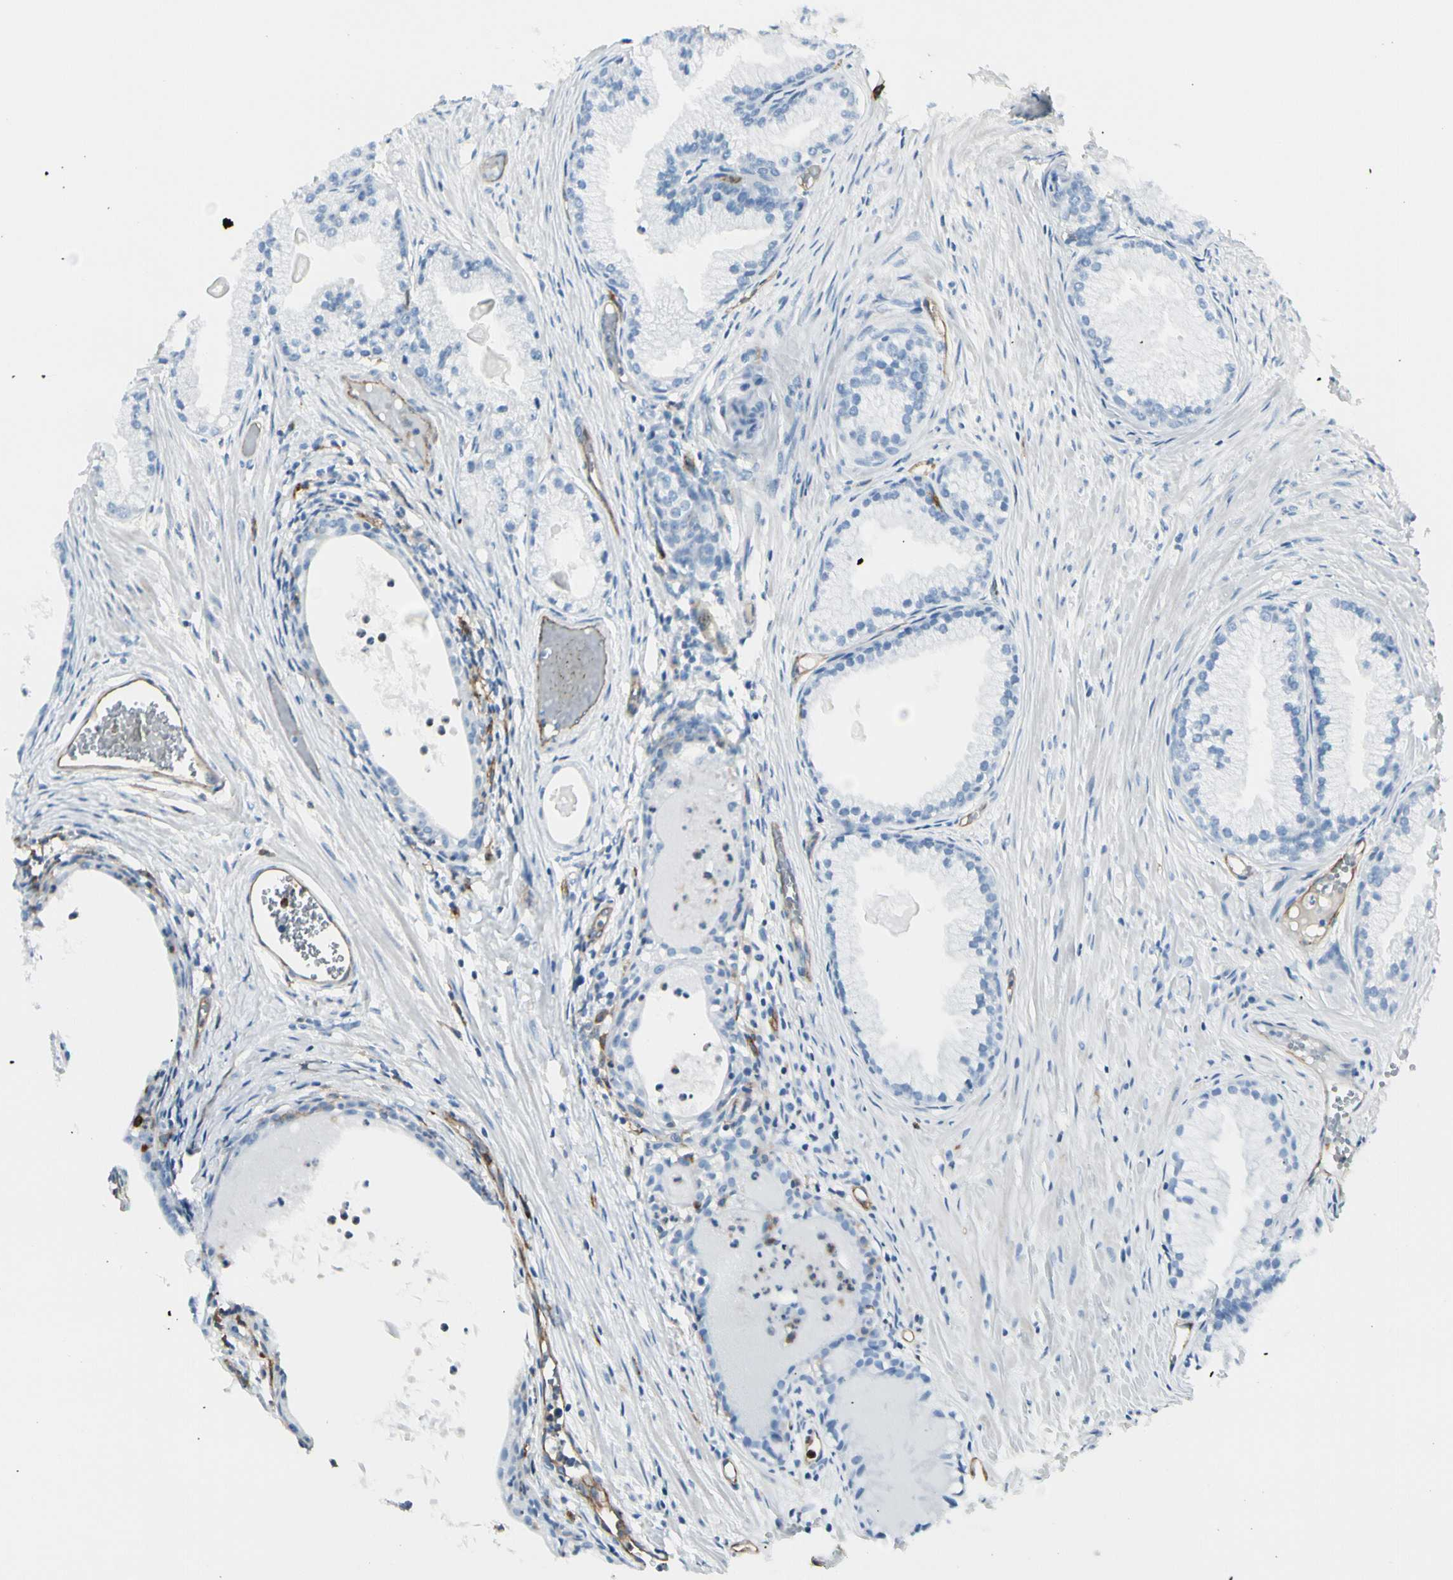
{"staining": {"intensity": "negative", "quantity": "none", "location": "none"}, "tissue": "prostate cancer", "cell_type": "Tumor cells", "image_type": "cancer", "snomed": [{"axis": "morphology", "description": "Adenocarcinoma, Low grade"}, {"axis": "topography", "description": "Prostate"}], "caption": "Immunohistochemistry of prostate low-grade adenocarcinoma exhibits no expression in tumor cells.", "gene": "CD93", "patient": {"sex": "male", "age": 72}}